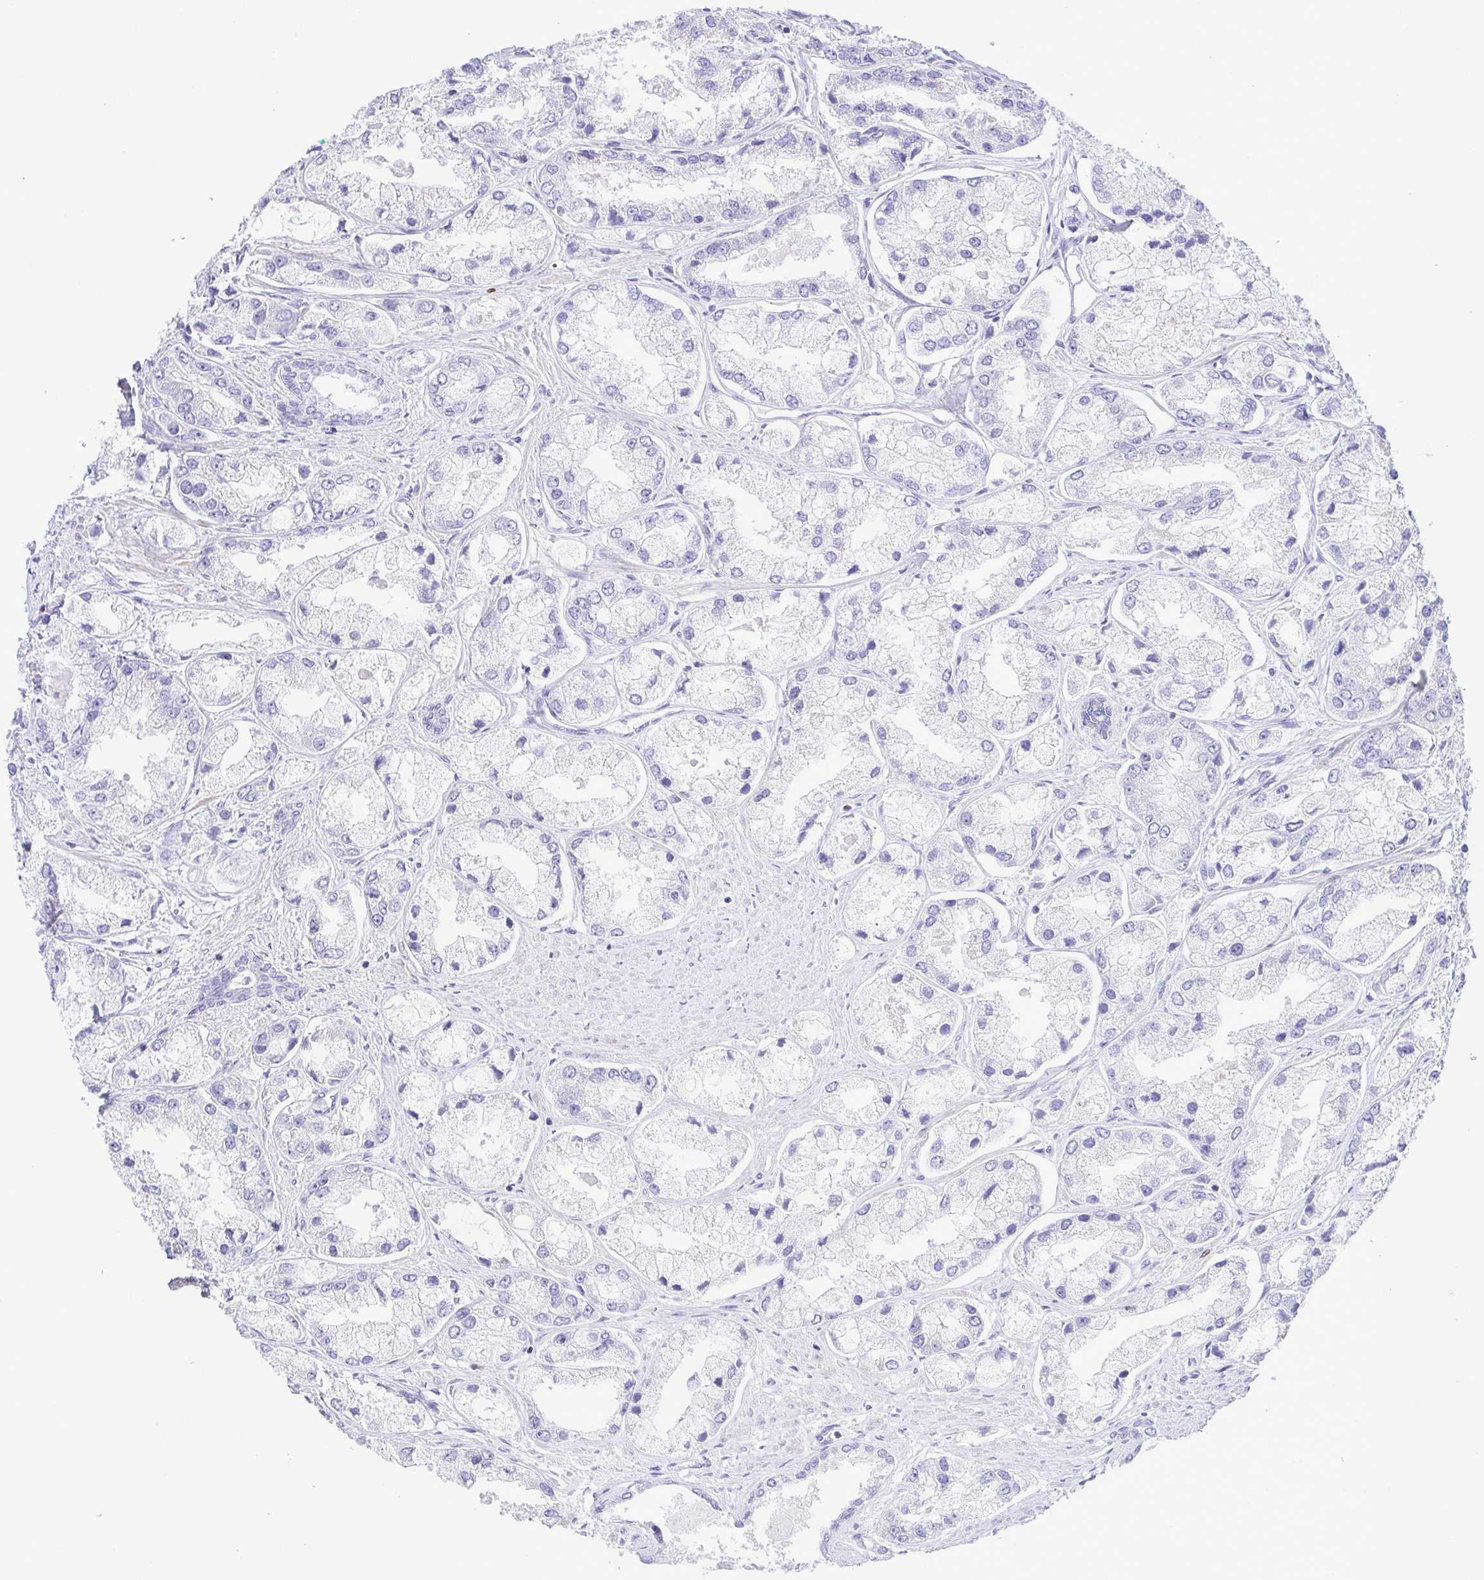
{"staining": {"intensity": "negative", "quantity": "none", "location": "none"}, "tissue": "prostate cancer", "cell_type": "Tumor cells", "image_type": "cancer", "snomed": [{"axis": "morphology", "description": "Adenocarcinoma, Low grade"}, {"axis": "topography", "description": "Prostate"}], "caption": "Immunohistochemical staining of prostate cancer (adenocarcinoma (low-grade)) exhibits no significant staining in tumor cells. The staining was performed using DAB (3,3'-diaminobenzidine) to visualize the protein expression in brown, while the nuclei were stained in blue with hematoxylin (Magnification: 20x).", "gene": "GPR182", "patient": {"sex": "male", "age": 69}}